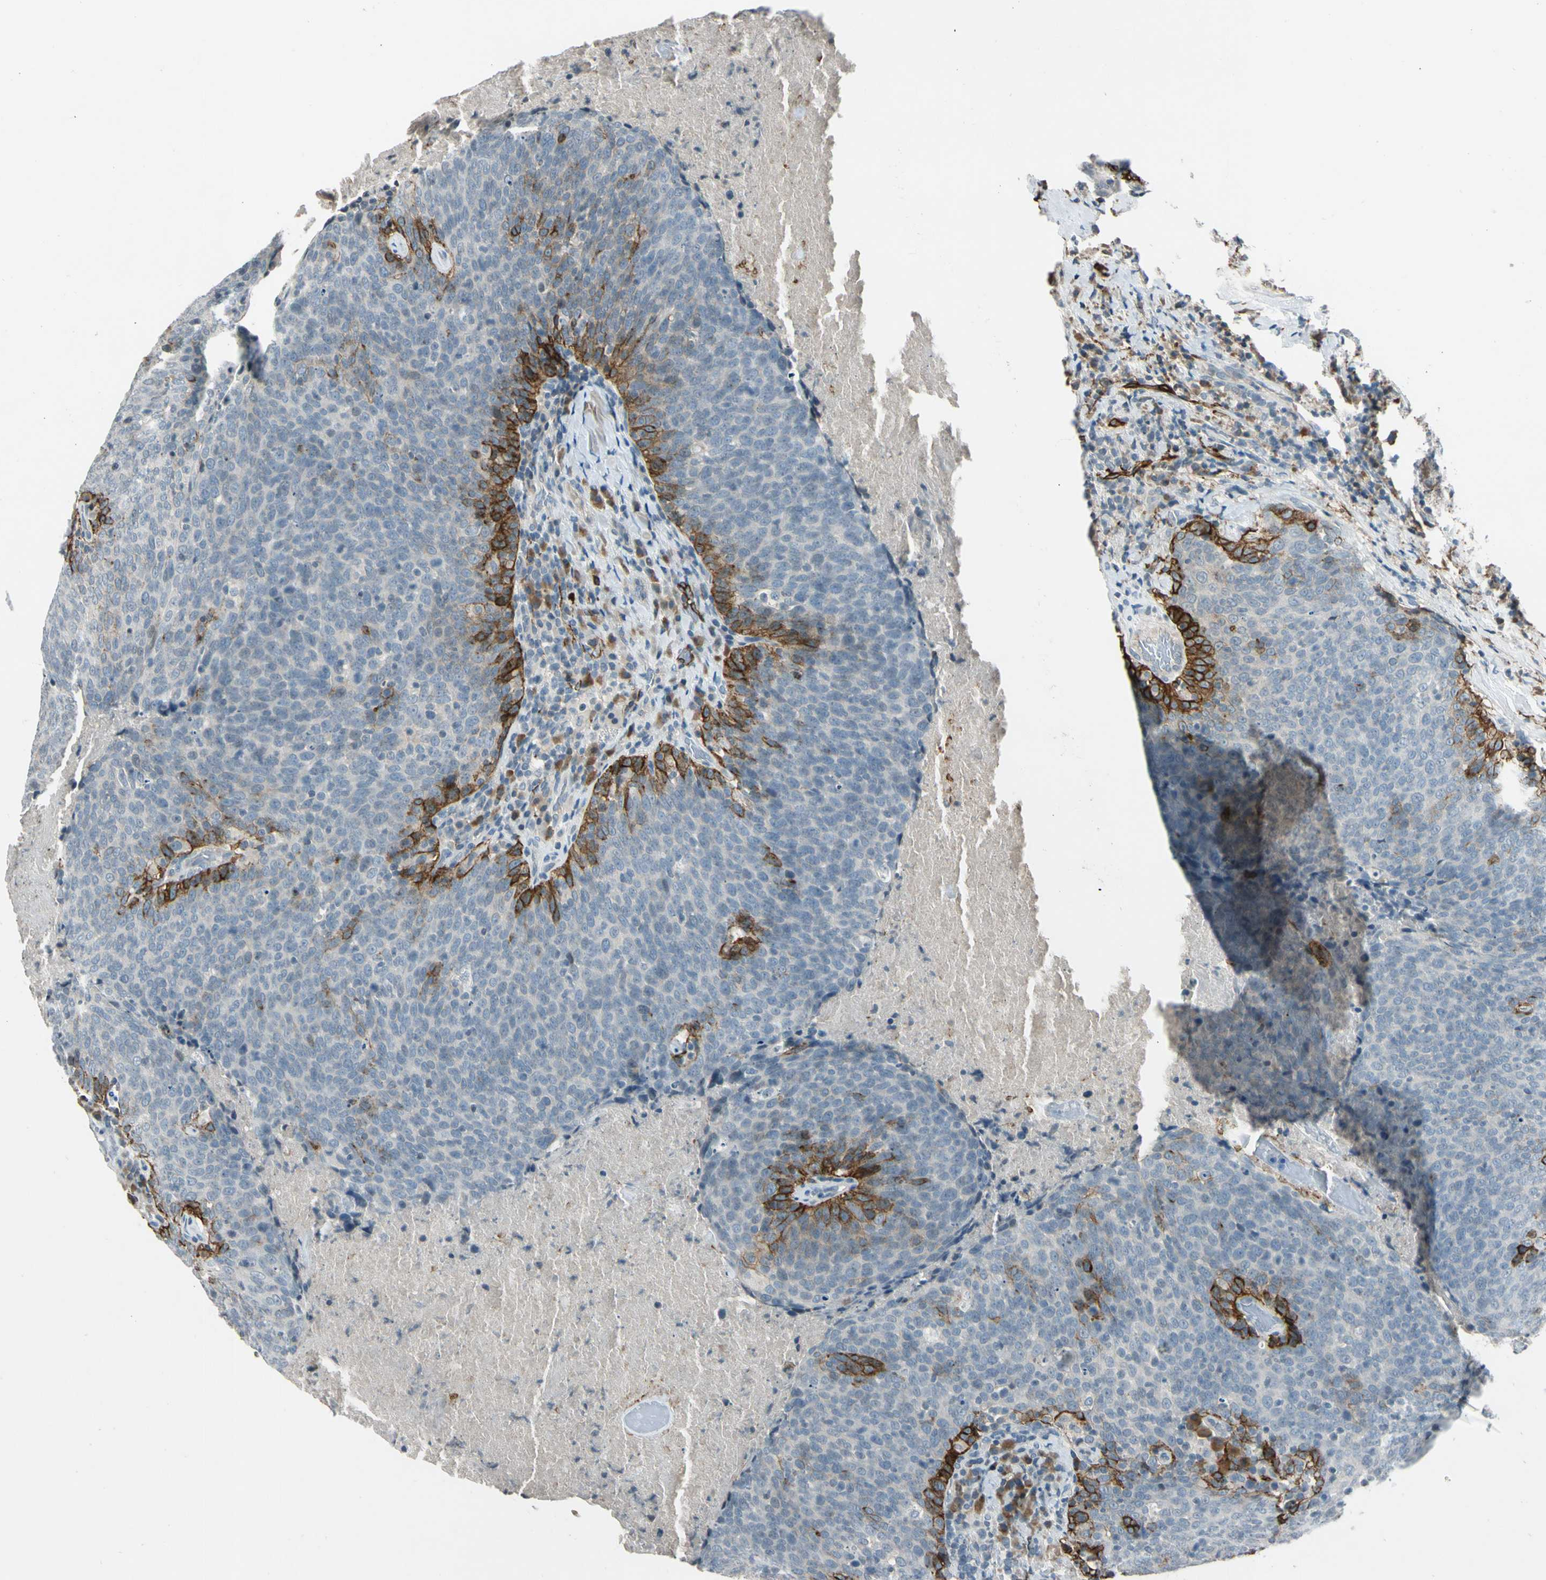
{"staining": {"intensity": "moderate", "quantity": "<25%", "location": "cytoplasmic/membranous"}, "tissue": "head and neck cancer", "cell_type": "Tumor cells", "image_type": "cancer", "snomed": [{"axis": "morphology", "description": "Squamous cell carcinoma, NOS"}, {"axis": "morphology", "description": "Squamous cell carcinoma, metastatic, NOS"}, {"axis": "topography", "description": "Lymph node"}, {"axis": "topography", "description": "Head-Neck"}], "caption": "Immunohistochemistry (IHC) of human head and neck cancer (metastatic squamous cell carcinoma) reveals low levels of moderate cytoplasmic/membranous expression in approximately <25% of tumor cells.", "gene": "PDPN", "patient": {"sex": "male", "age": 62}}